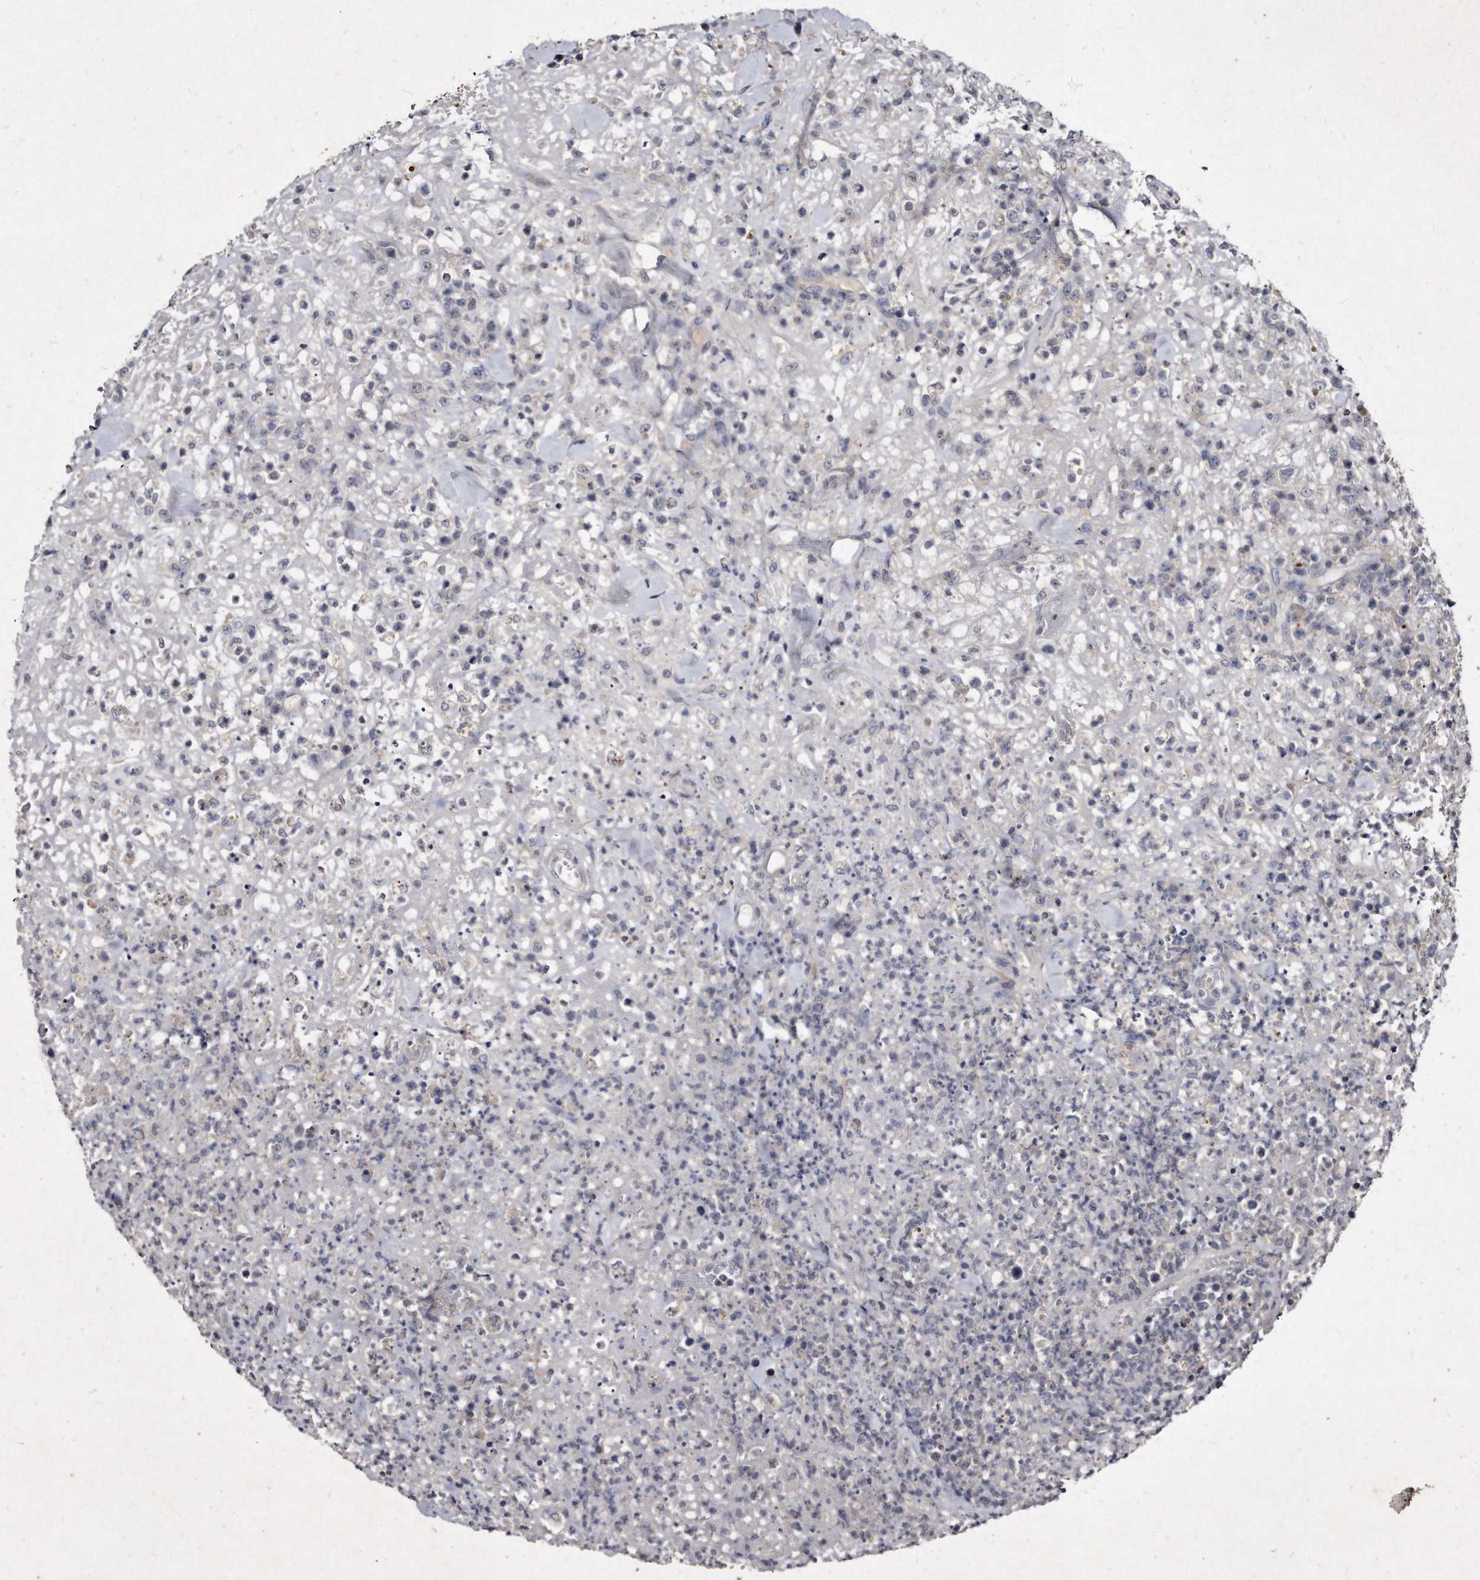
{"staining": {"intensity": "negative", "quantity": "none", "location": "none"}, "tissue": "lymphoma", "cell_type": "Tumor cells", "image_type": "cancer", "snomed": [{"axis": "morphology", "description": "Malignant lymphoma, non-Hodgkin's type, High grade"}, {"axis": "topography", "description": "Colon"}], "caption": "High power microscopy histopathology image of an immunohistochemistry (IHC) photomicrograph of lymphoma, revealing no significant expression in tumor cells.", "gene": "KLHDC3", "patient": {"sex": "female", "age": 53}}